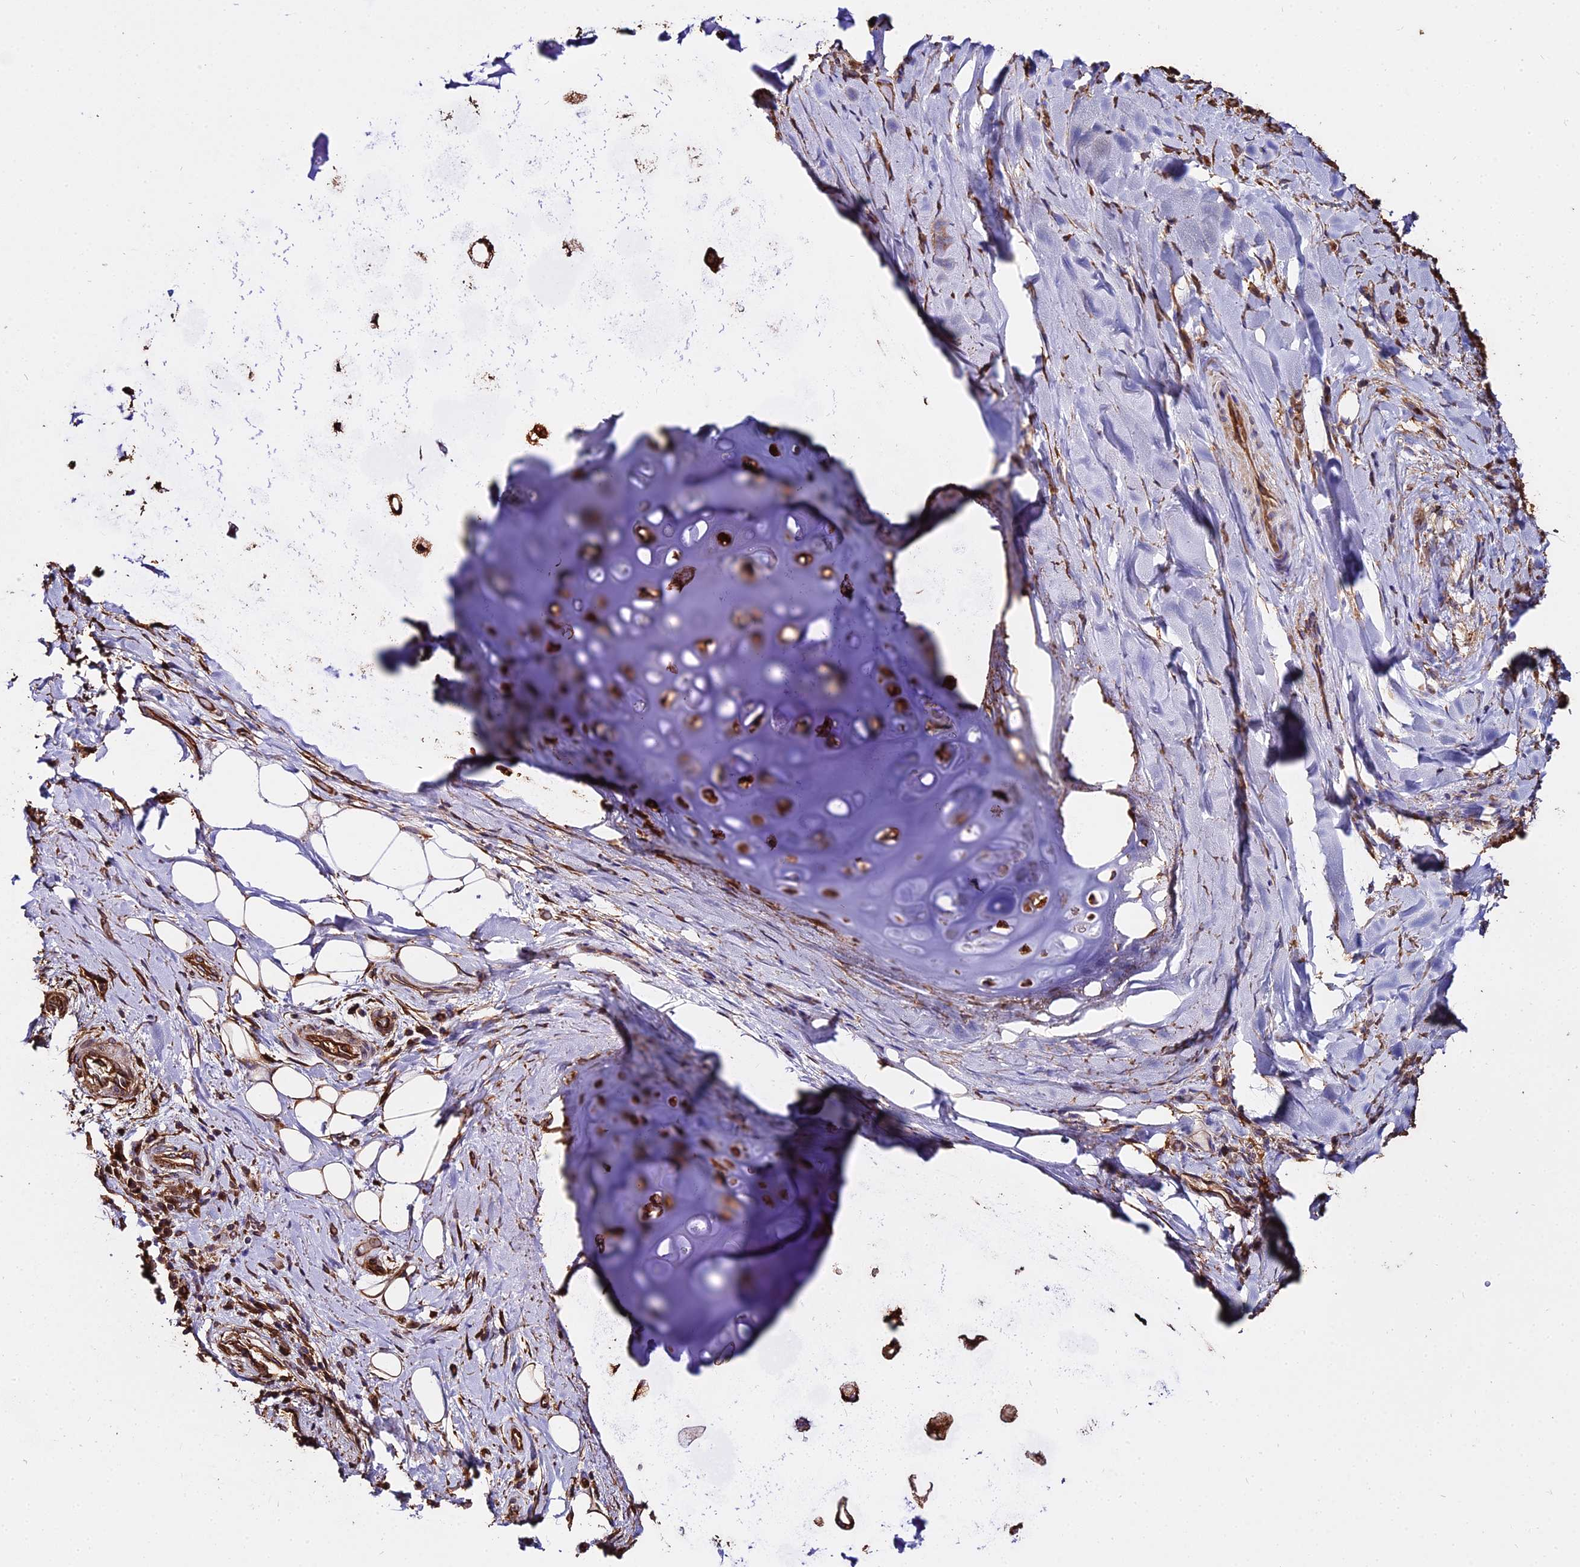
{"staining": {"intensity": "moderate", "quantity": ">75%", "location": "cytoplasmic/membranous"}, "tissue": "adipose tissue", "cell_type": "Adipocytes", "image_type": "normal", "snomed": [{"axis": "morphology", "description": "Normal tissue, NOS"}, {"axis": "morphology", "description": "Squamous cell carcinoma, NOS"}, {"axis": "topography", "description": "Bronchus"}, {"axis": "topography", "description": "Lung"}], "caption": "Adipocytes display medium levels of moderate cytoplasmic/membranous staining in approximately >75% of cells in normal adipose tissue. (DAB (3,3'-diaminobenzidine) IHC with brightfield microscopy, high magnification).", "gene": "TUBA1A", "patient": {"sex": "male", "age": 64}}